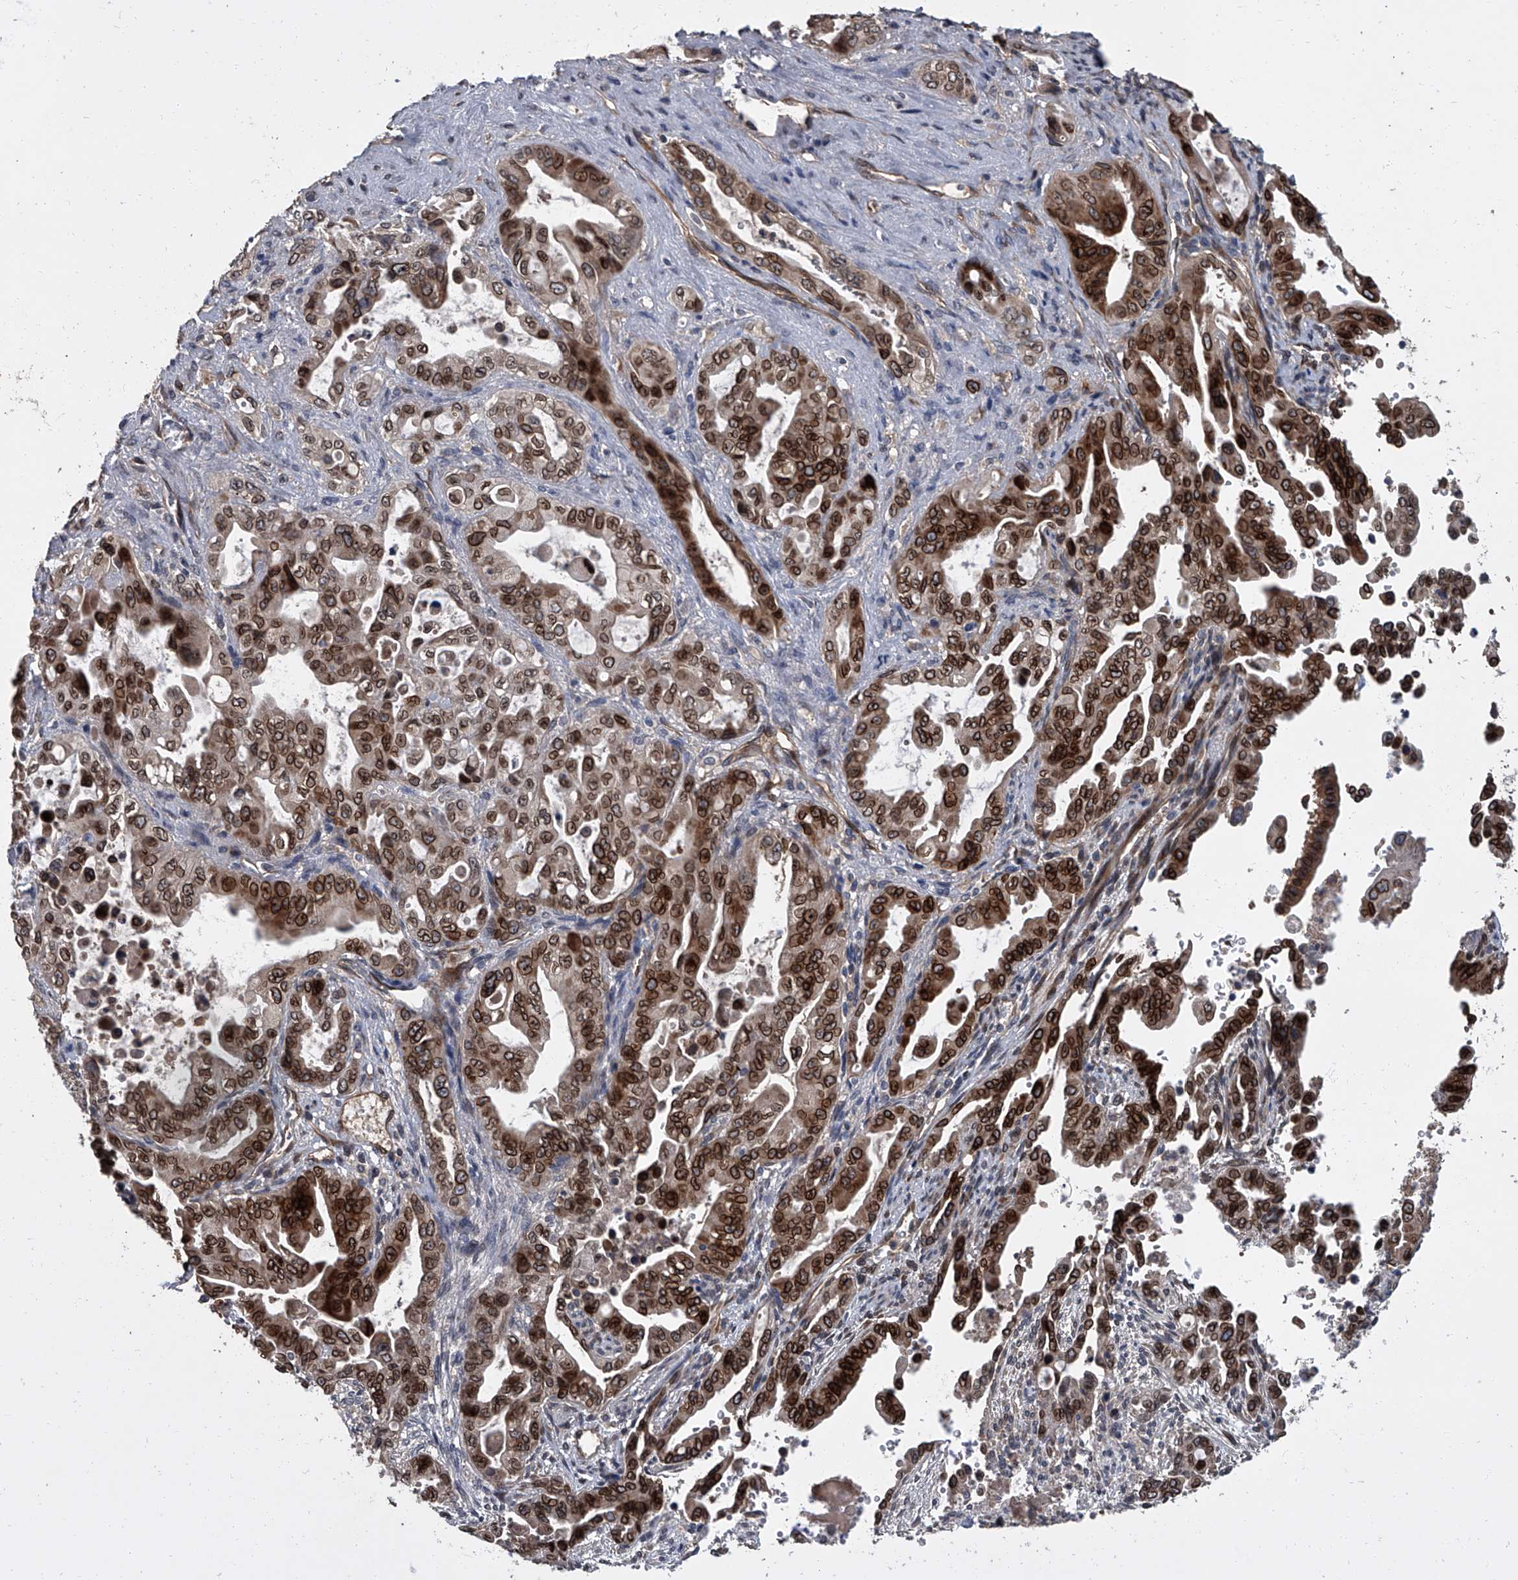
{"staining": {"intensity": "strong", "quantity": ">75%", "location": "cytoplasmic/membranous,nuclear"}, "tissue": "pancreatic cancer", "cell_type": "Tumor cells", "image_type": "cancer", "snomed": [{"axis": "morphology", "description": "Adenocarcinoma, NOS"}, {"axis": "topography", "description": "Pancreas"}], "caption": "Immunohistochemical staining of human pancreatic adenocarcinoma exhibits high levels of strong cytoplasmic/membranous and nuclear protein positivity in about >75% of tumor cells. The staining was performed using DAB, with brown indicating positive protein expression. Nuclei are stained blue with hematoxylin.", "gene": "LRRC8C", "patient": {"sex": "male", "age": 70}}